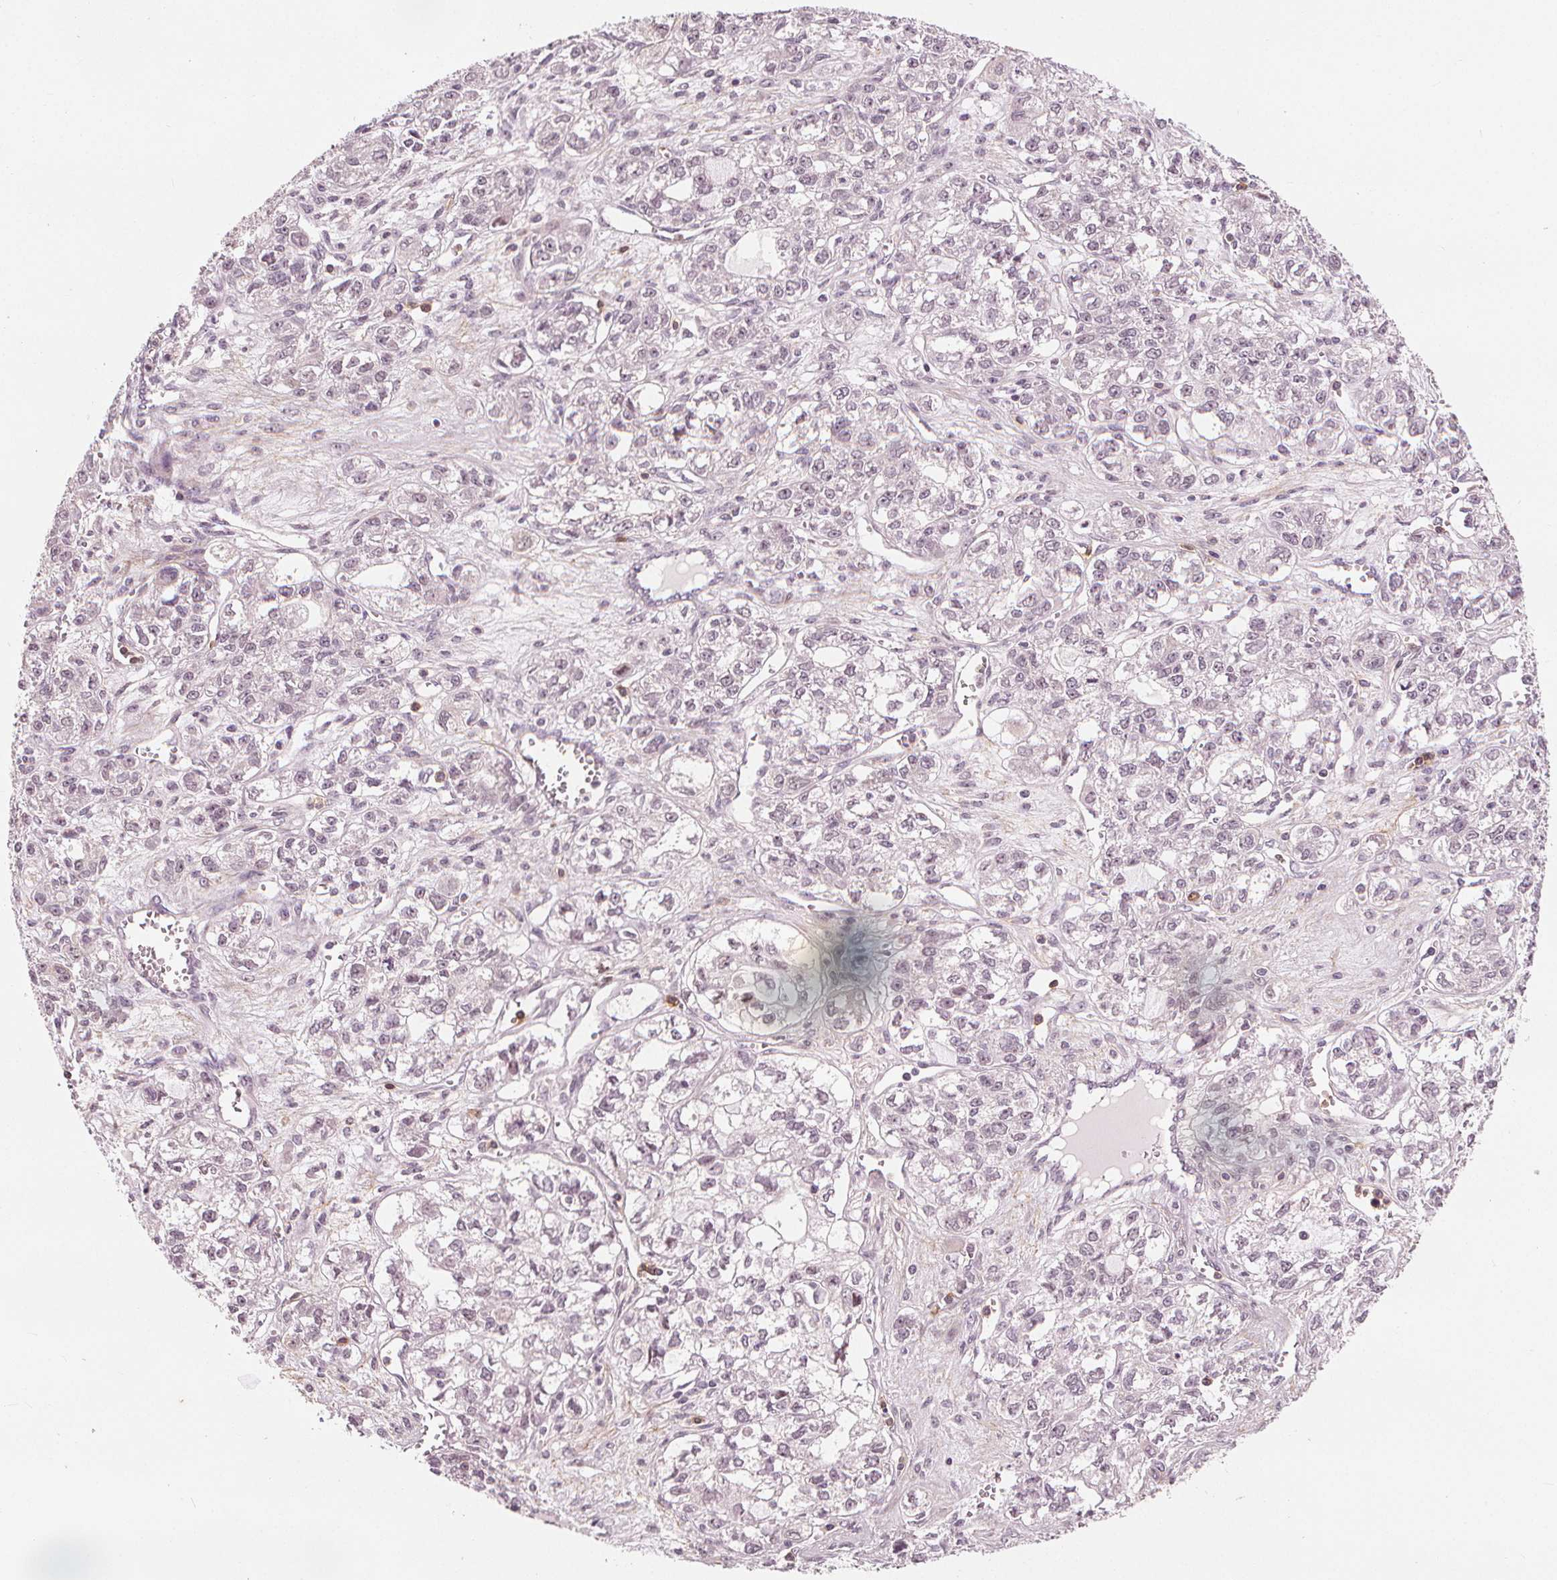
{"staining": {"intensity": "negative", "quantity": "none", "location": "none"}, "tissue": "ovarian cancer", "cell_type": "Tumor cells", "image_type": "cancer", "snomed": [{"axis": "morphology", "description": "Carcinoma, endometroid"}, {"axis": "topography", "description": "Ovary"}], "caption": "Tumor cells are negative for protein expression in human ovarian endometroid carcinoma.", "gene": "SLC34A1", "patient": {"sex": "female", "age": 64}}